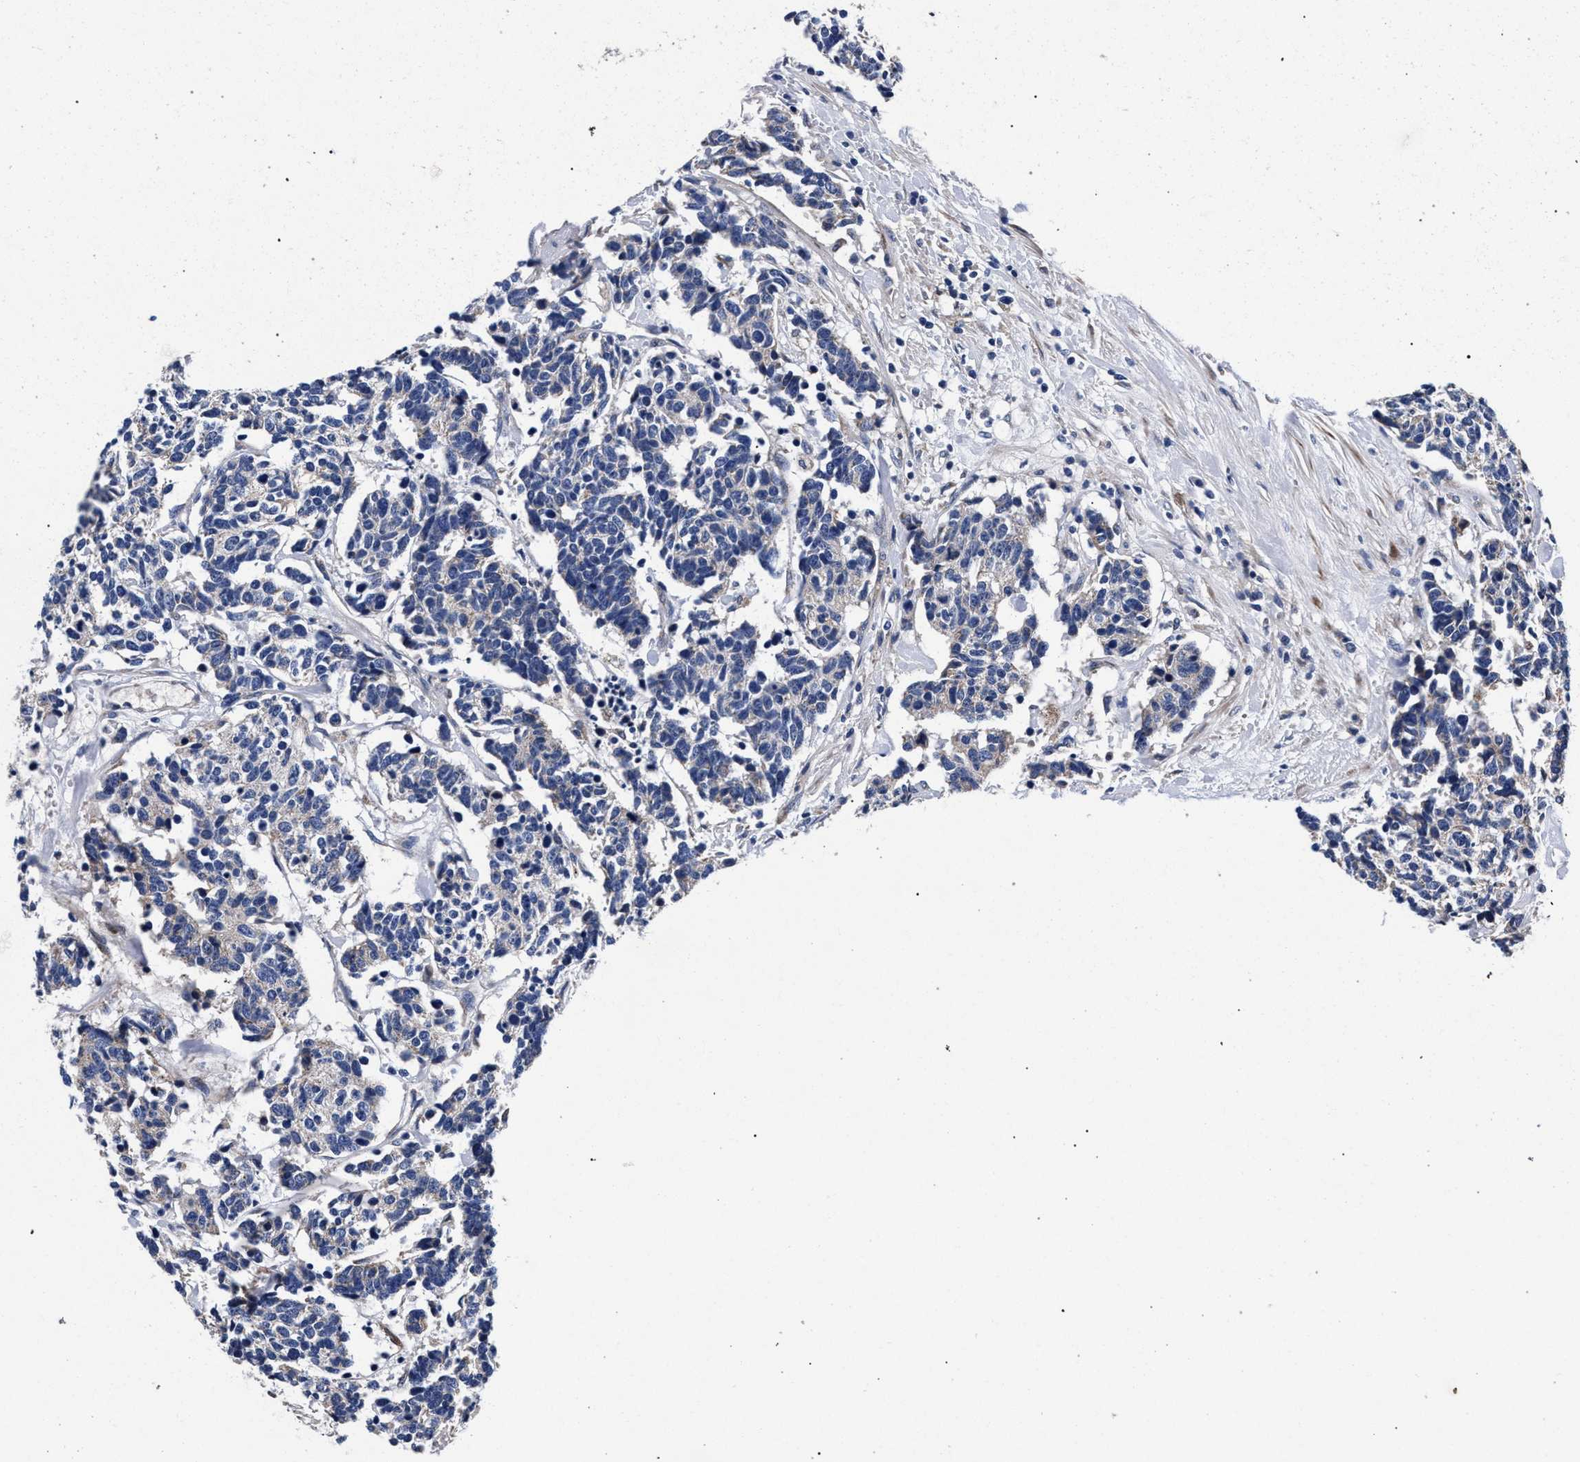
{"staining": {"intensity": "negative", "quantity": "none", "location": "none"}, "tissue": "carcinoid", "cell_type": "Tumor cells", "image_type": "cancer", "snomed": [{"axis": "morphology", "description": "Carcinoma, NOS"}, {"axis": "morphology", "description": "Carcinoid, malignant, NOS"}, {"axis": "topography", "description": "Urinary bladder"}], "caption": "A photomicrograph of human carcinoid (malignant) is negative for staining in tumor cells. (DAB immunohistochemistry (IHC) visualized using brightfield microscopy, high magnification).", "gene": "ACOX1", "patient": {"sex": "male", "age": 57}}